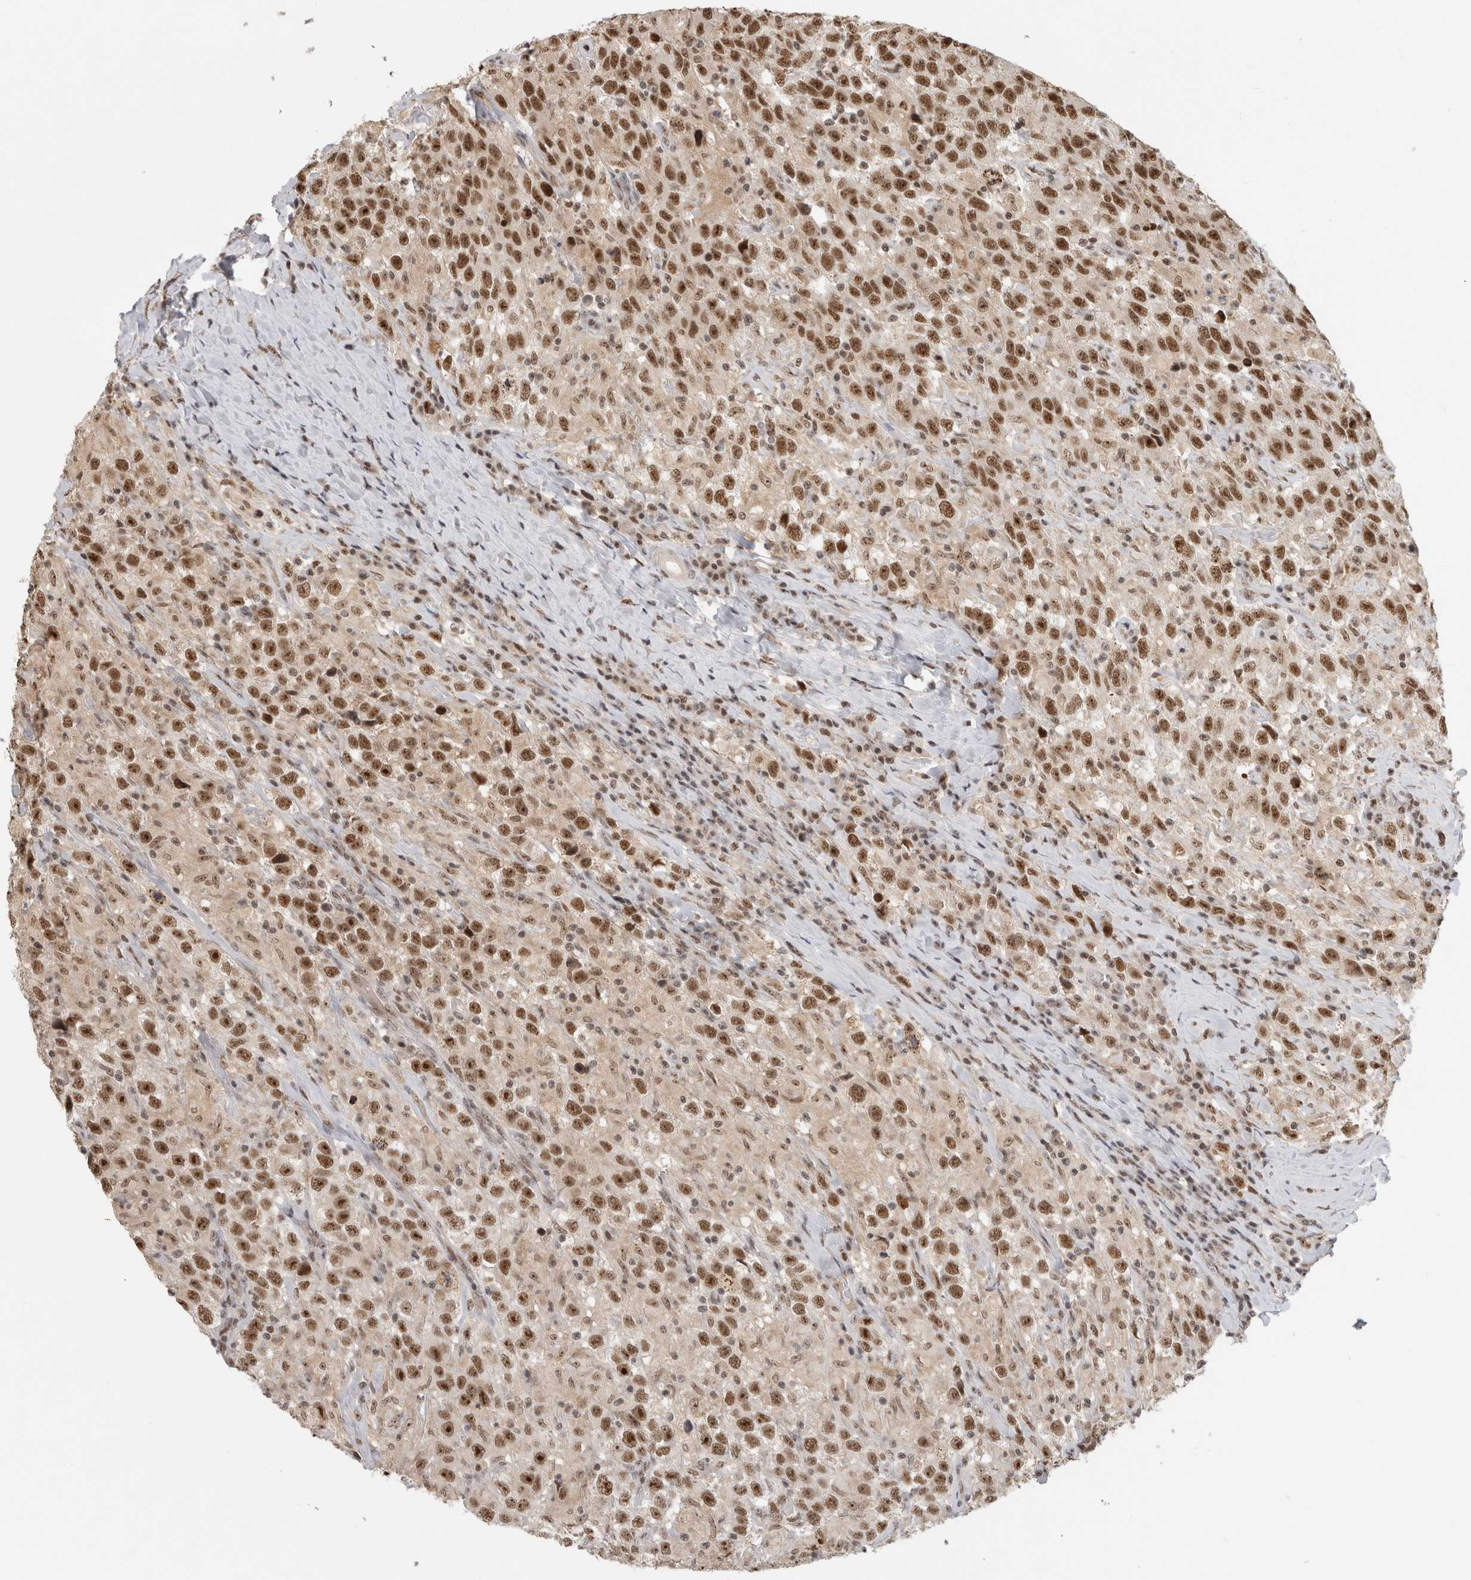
{"staining": {"intensity": "strong", "quantity": ">75%", "location": "nuclear"}, "tissue": "testis cancer", "cell_type": "Tumor cells", "image_type": "cancer", "snomed": [{"axis": "morphology", "description": "Seminoma, NOS"}, {"axis": "topography", "description": "Testis"}], "caption": "Approximately >75% of tumor cells in testis cancer (seminoma) show strong nuclear protein positivity as visualized by brown immunohistochemical staining.", "gene": "EBNA1BP2", "patient": {"sex": "male", "age": 41}}